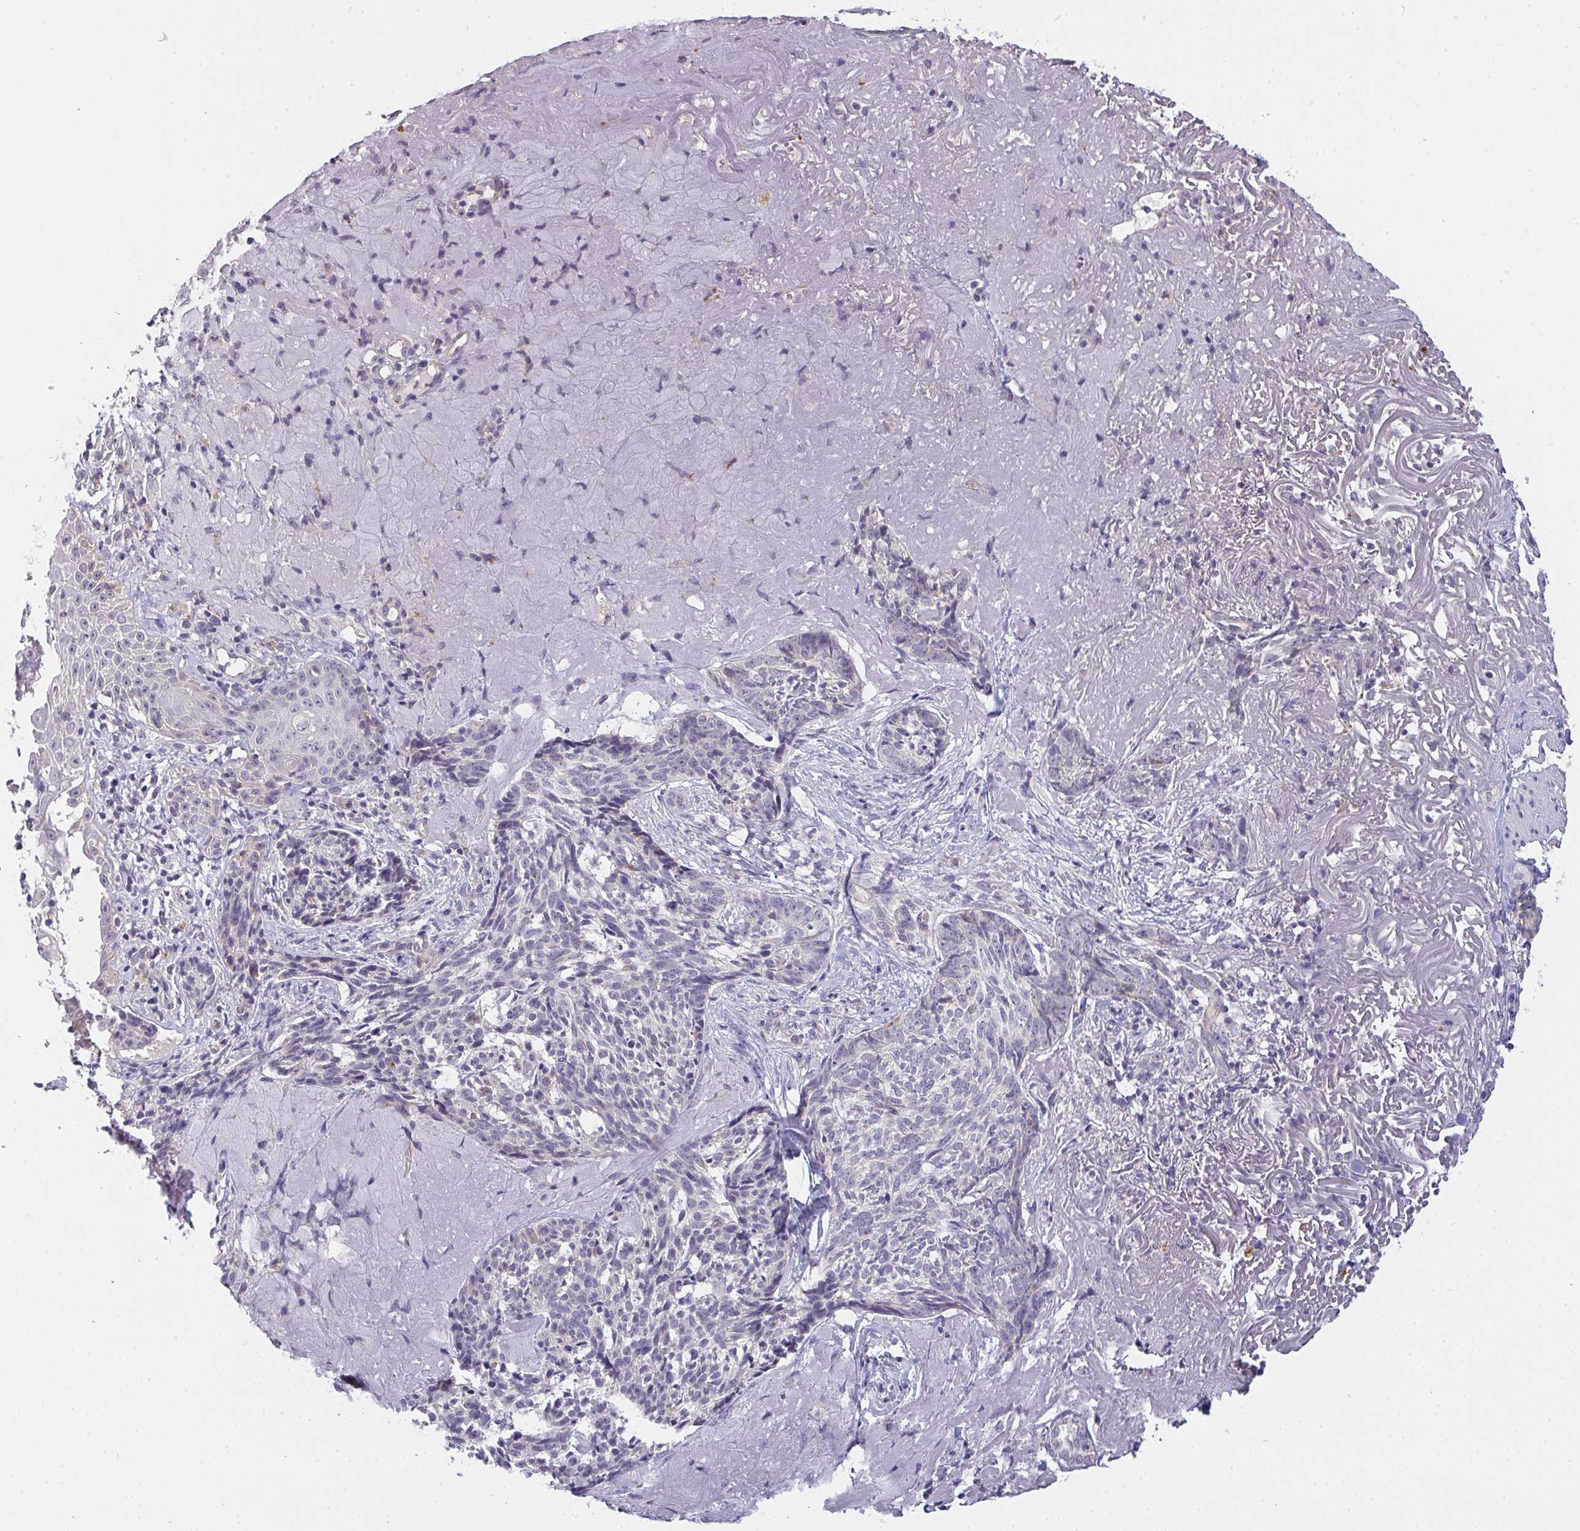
{"staining": {"intensity": "negative", "quantity": "none", "location": "none"}, "tissue": "skin cancer", "cell_type": "Tumor cells", "image_type": "cancer", "snomed": [{"axis": "morphology", "description": "Basal cell carcinoma"}, {"axis": "topography", "description": "Skin"}, {"axis": "topography", "description": "Skin of face"}], "caption": "A micrograph of human skin basal cell carcinoma is negative for staining in tumor cells.", "gene": "TMEM219", "patient": {"sex": "female", "age": 95}}